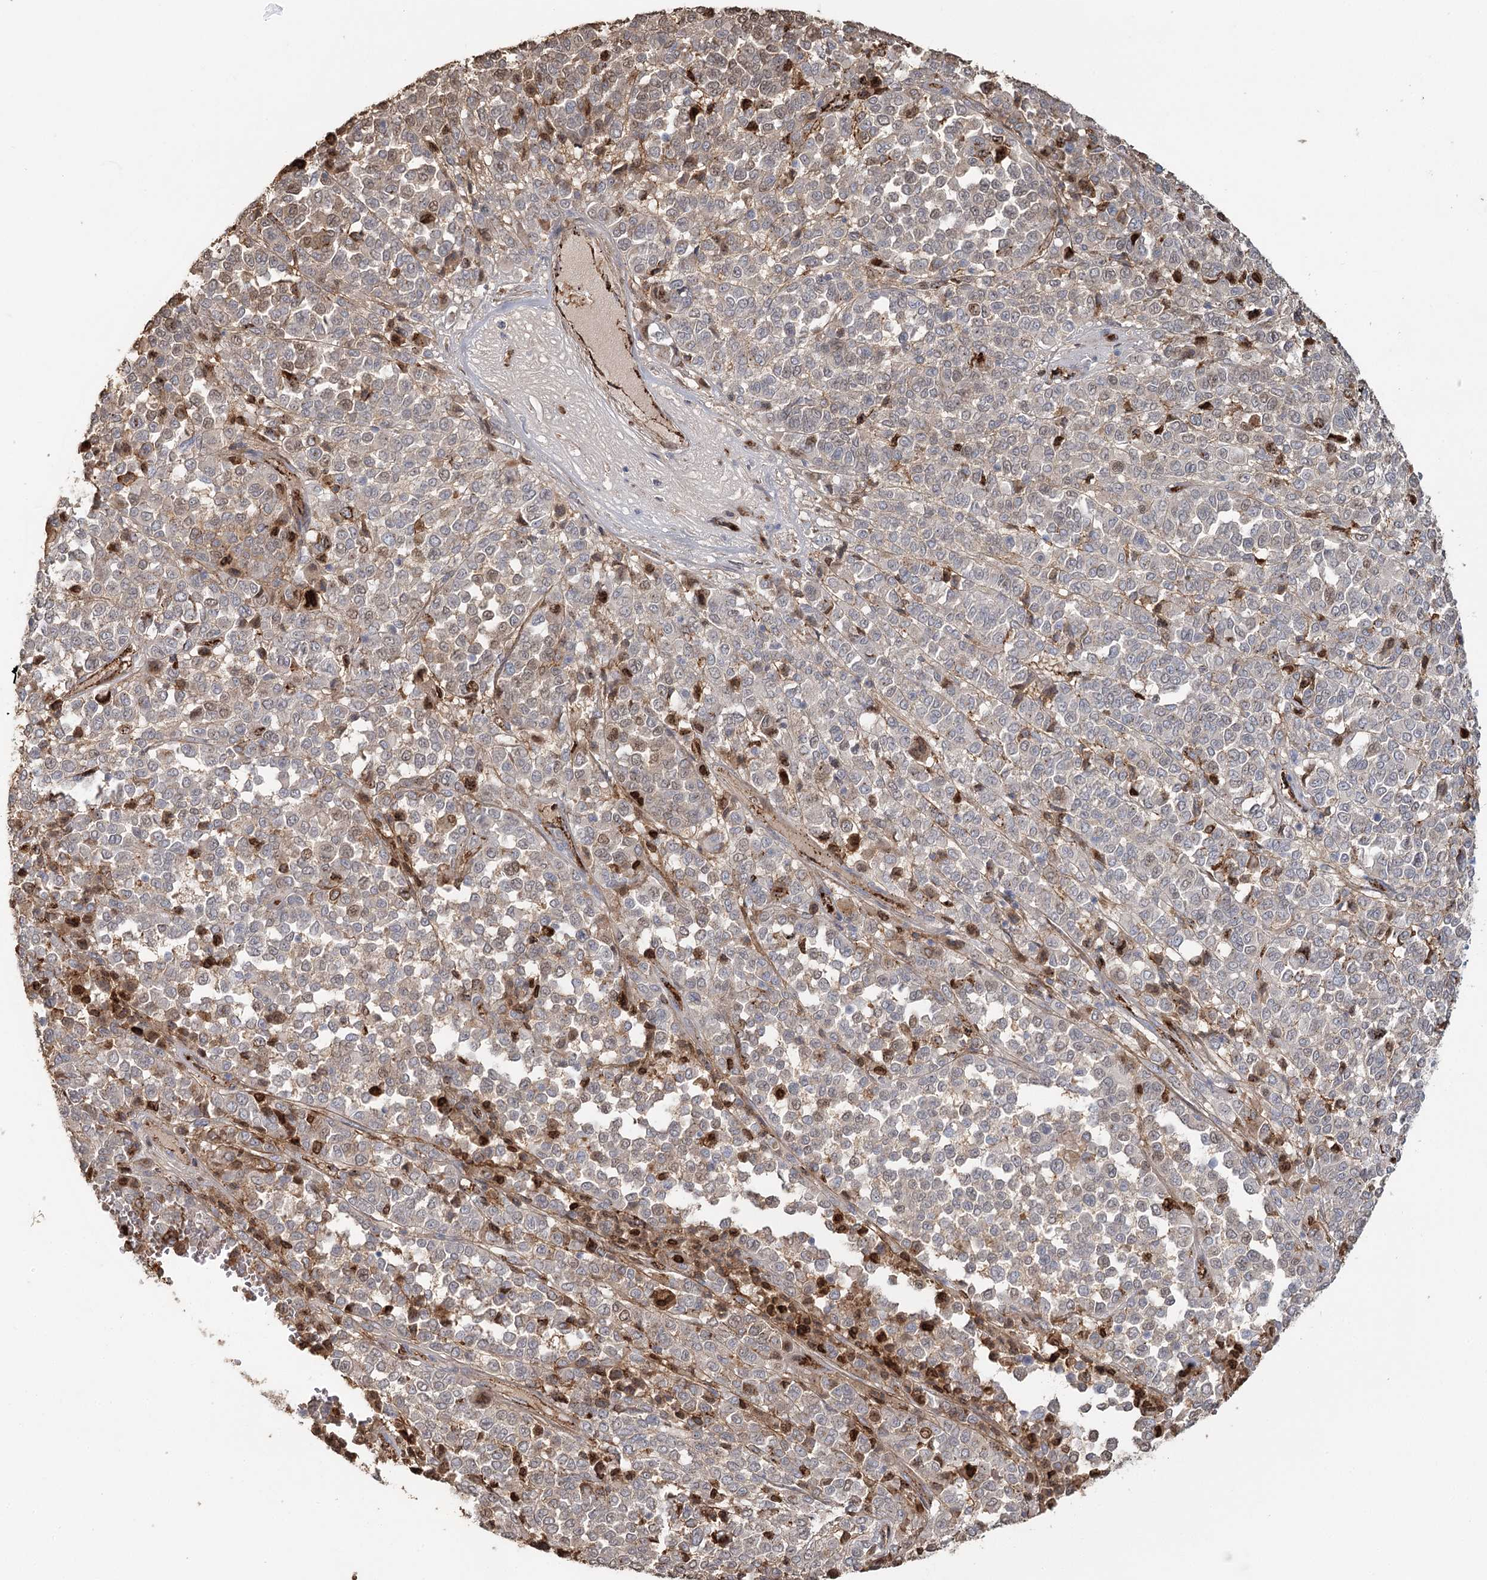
{"staining": {"intensity": "weak", "quantity": "<25%", "location": "nuclear"}, "tissue": "melanoma", "cell_type": "Tumor cells", "image_type": "cancer", "snomed": [{"axis": "morphology", "description": "Malignant melanoma, Metastatic site"}, {"axis": "topography", "description": "Pancreas"}], "caption": "This is an immunohistochemistry image of malignant melanoma (metastatic site). There is no positivity in tumor cells.", "gene": "KBTBD4", "patient": {"sex": "female", "age": 30}}